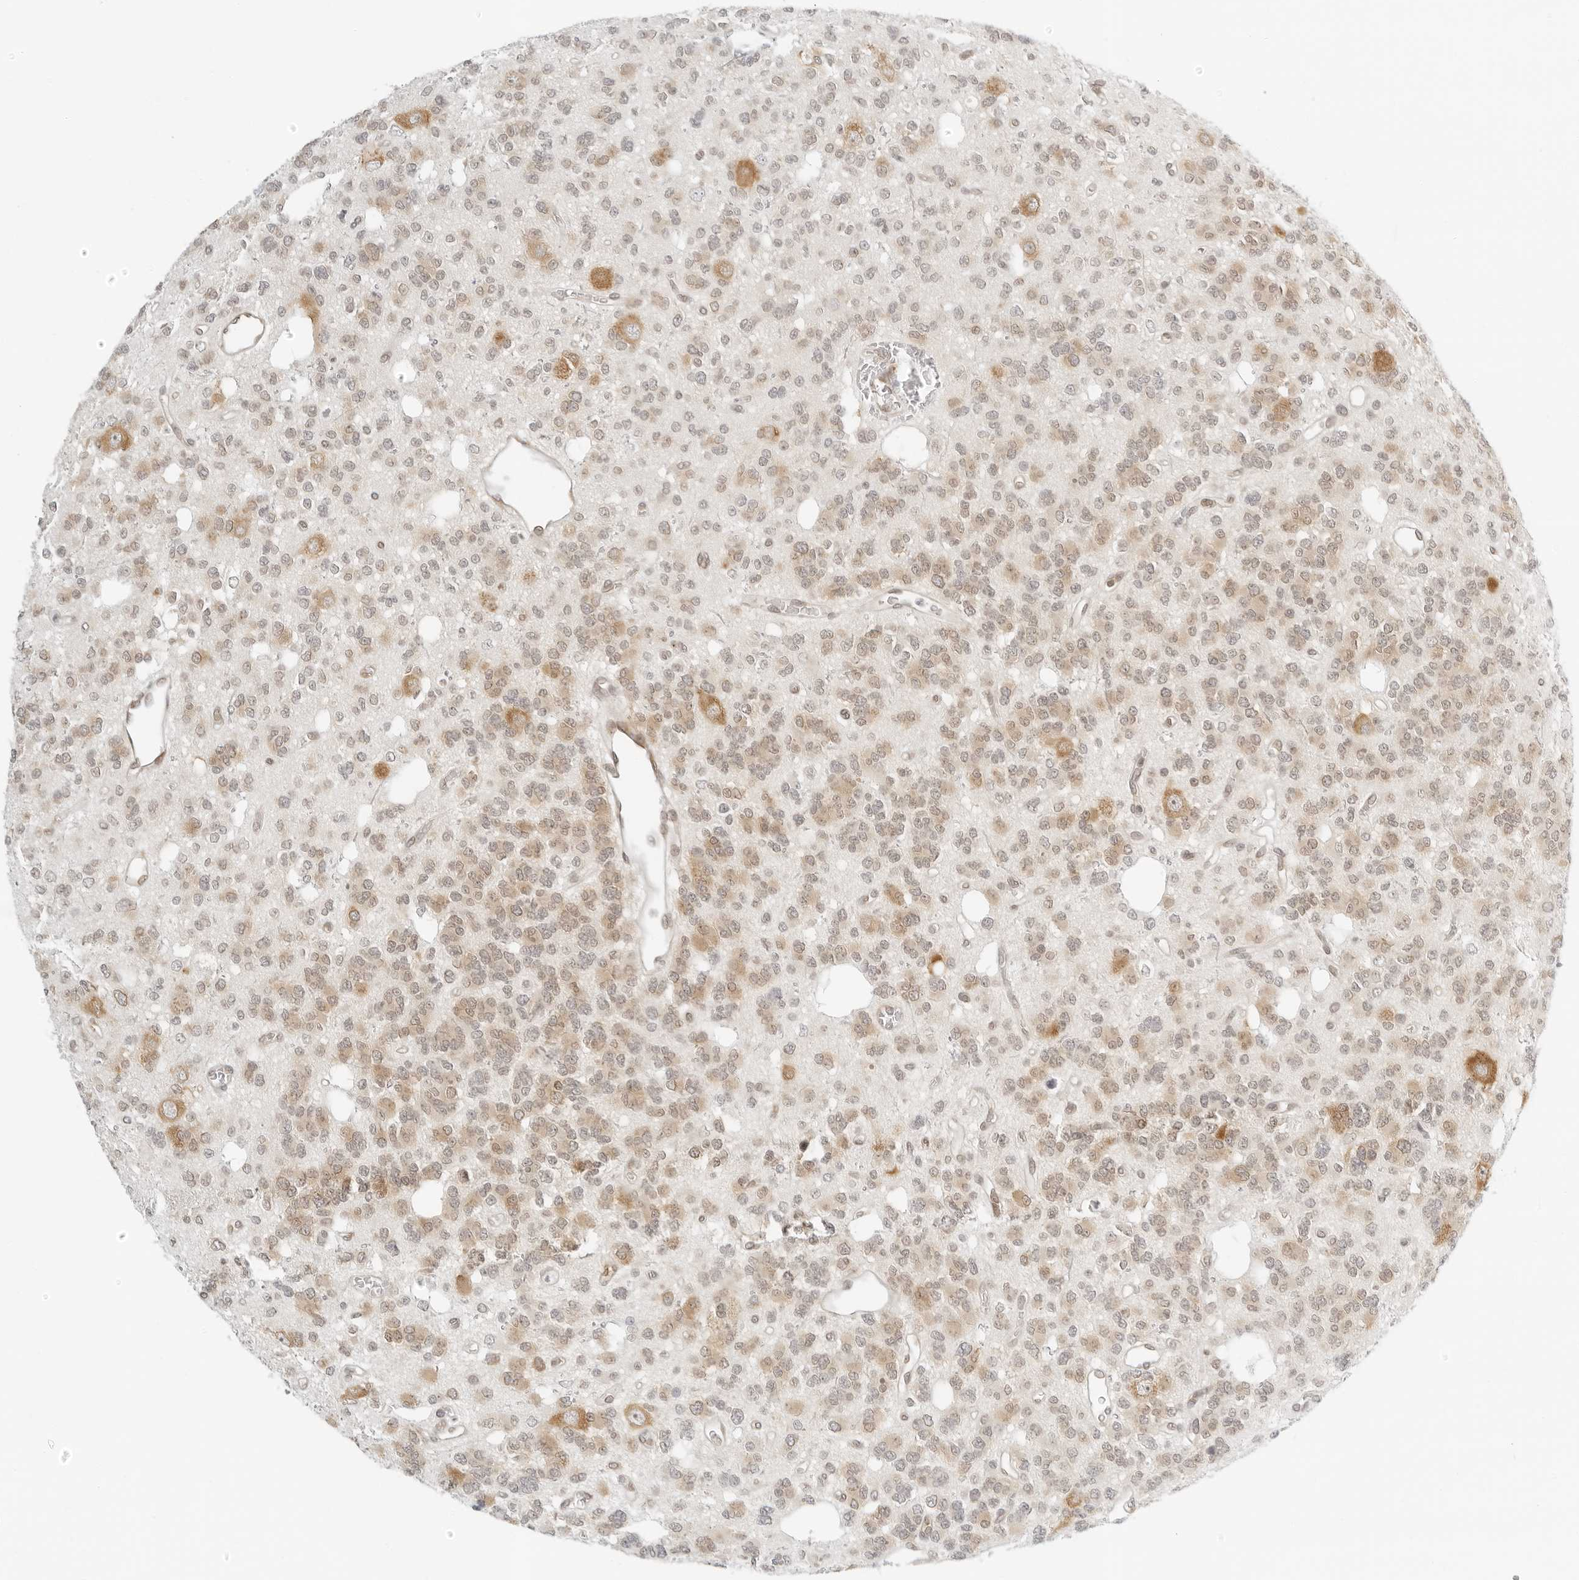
{"staining": {"intensity": "weak", "quantity": ">75%", "location": "cytoplasmic/membranous,nuclear"}, "tissue": "glioma", "cell_type": "Tumor cells", "image_type": "cancer", "snomed": [{"axis": "morphology", "description": "Glioma, malignant, Low grade"}, {"axis": "topography", "description": "Brain"}], "caption": "A brown stain highlights weak cytoplasmic/membranous and nuclear expression of a protein in human low-grade glioma (malignant) tumor cells. The staining was performed using DAB to visualize the protein expression in brown, while the nuclei were stained in blue with hematoxylin (Magnification: 20x).", "gene": "EIF4G1", "patient": {"sex": "male", "age": 38}}